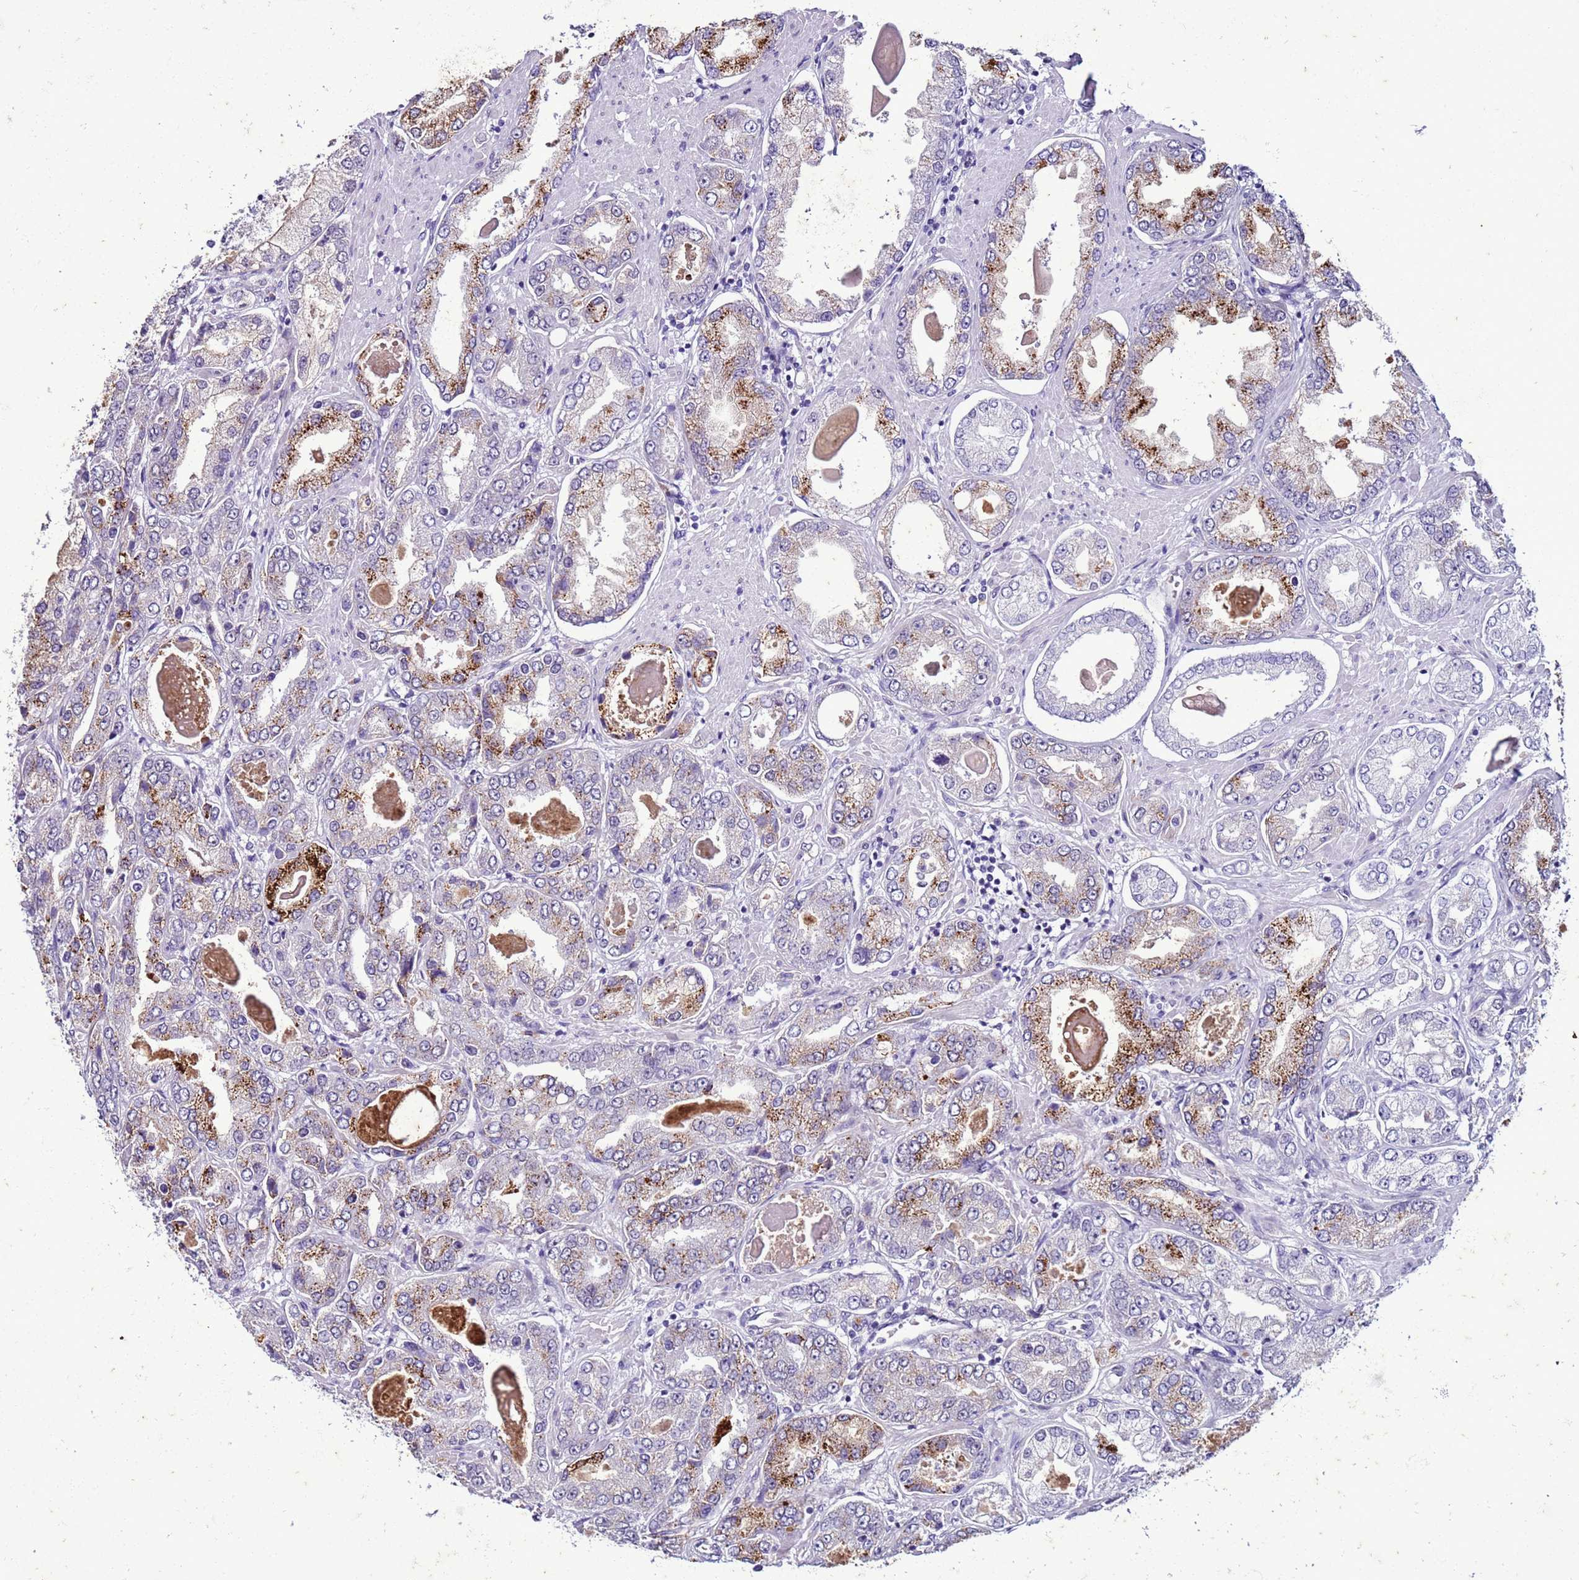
{"staining": {"intensity": "moderate", "quantity": "25%-75%", "location": "cytoplasmic/membranous"}, "tissue": "prostate cancer", "cell_type": "Tumor cells", "image_type": "cancer", "snomed": [{"axis": "morphology", "description": "Adenocarcinoma, High grade"}, {"axis": "topography", "description": "Prostate"}], "caption": "An image of prostate cancer (adenocarcinoma (high-grade)) stained for a protein reveals moderate cytoplasmic/membranous brown staining in tumor cells.", "gene": "LRRC10B", "patient": {"sex": "male", "age": 68}}